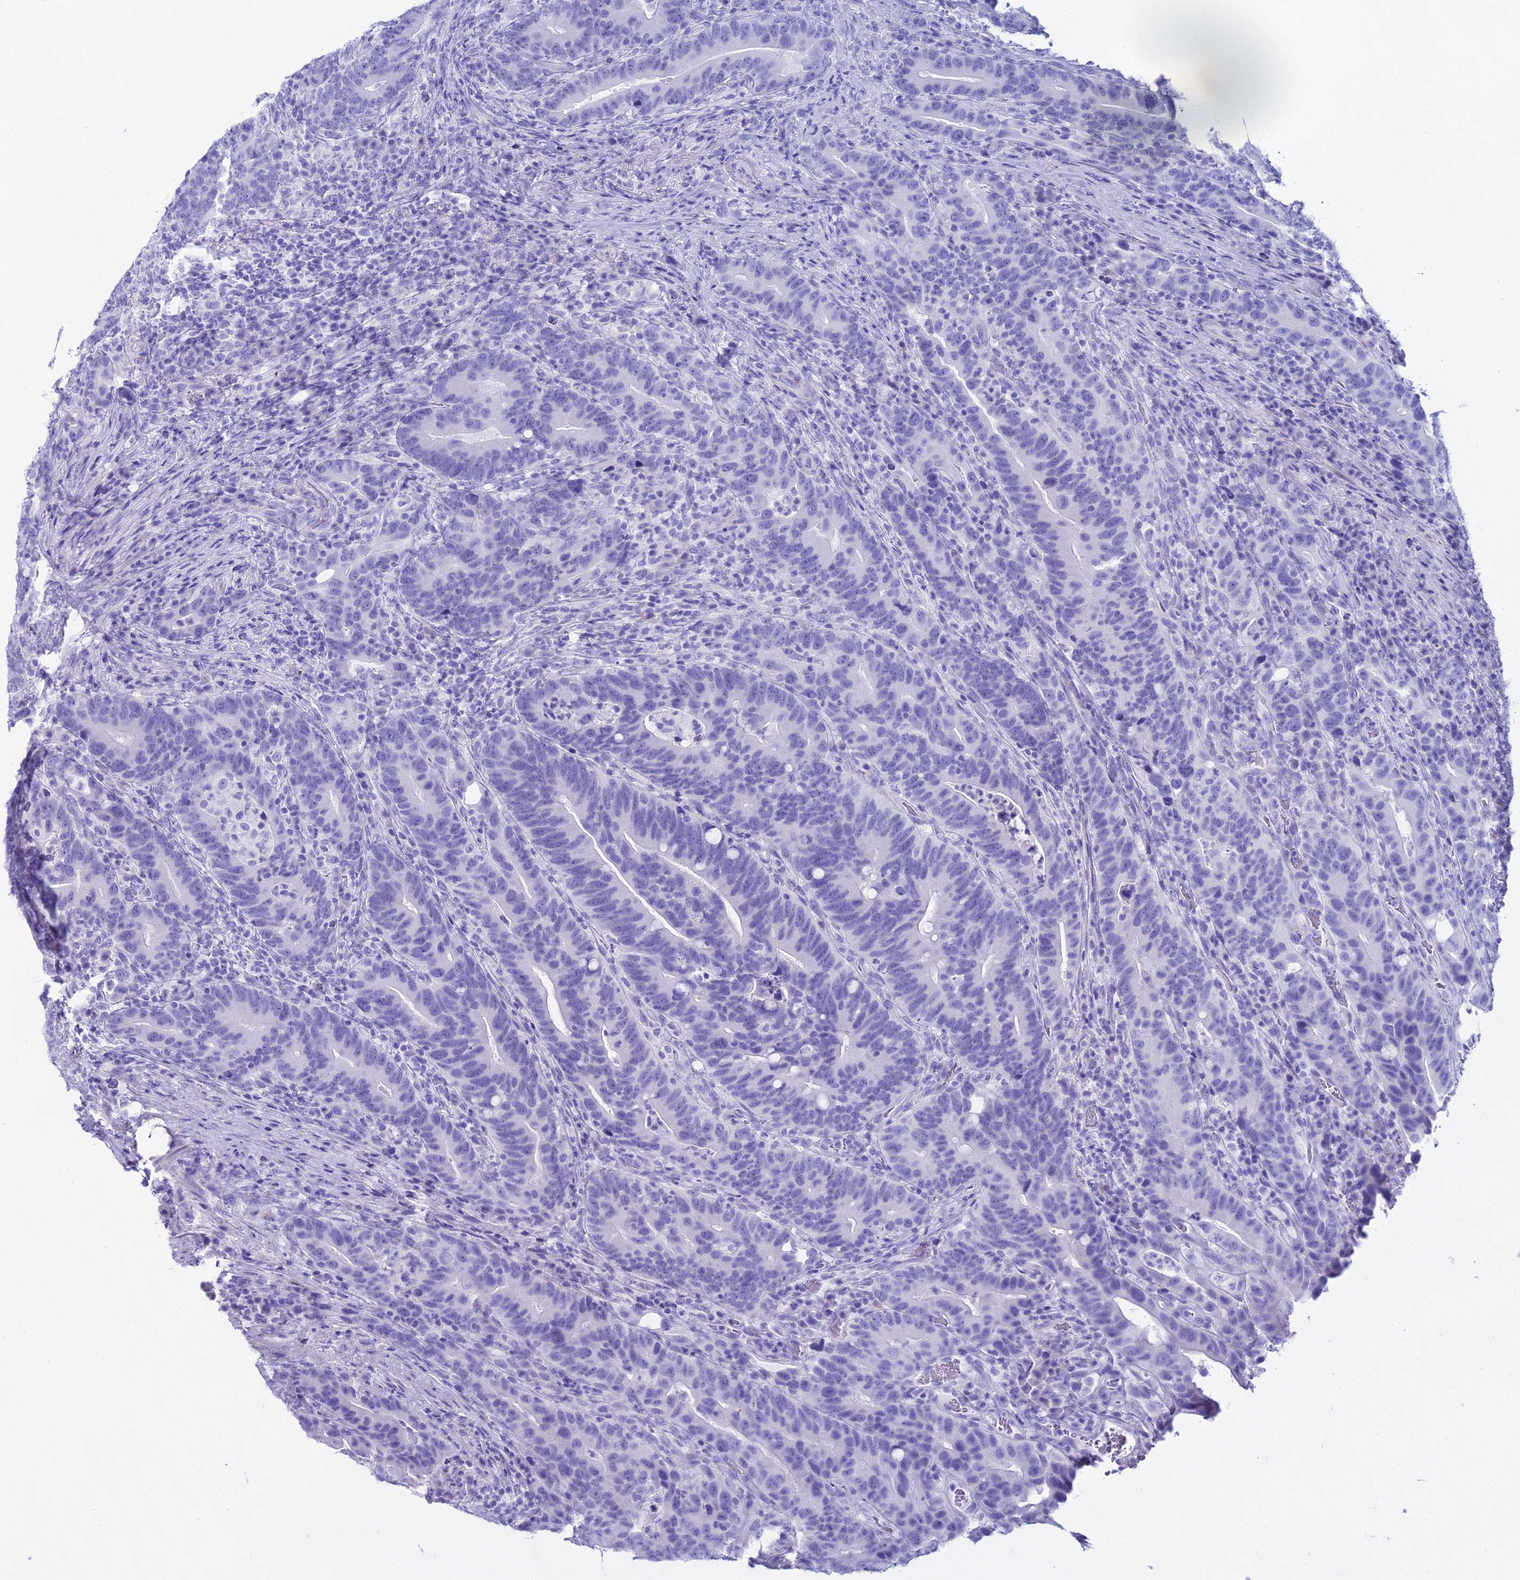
{"staining": {"intensity": "negative", "quantity": "none", "location": "none"}, "tissue": "colorectal cancer", "cell_type": "Tumor cells", "image_type": "cancer", "snomed": [{"axis": "morphology", "description": "Adenocarcinoma, NOS"}, {"axis": "topography", "description": "Colon"}], "caption": "Human colorectal cancer (adenocarcinoma) stained for a protein using IHC reveals no staining in tumor cells.", "gene": "CGB2", "patient": {"sex": "female", "age": 66}}